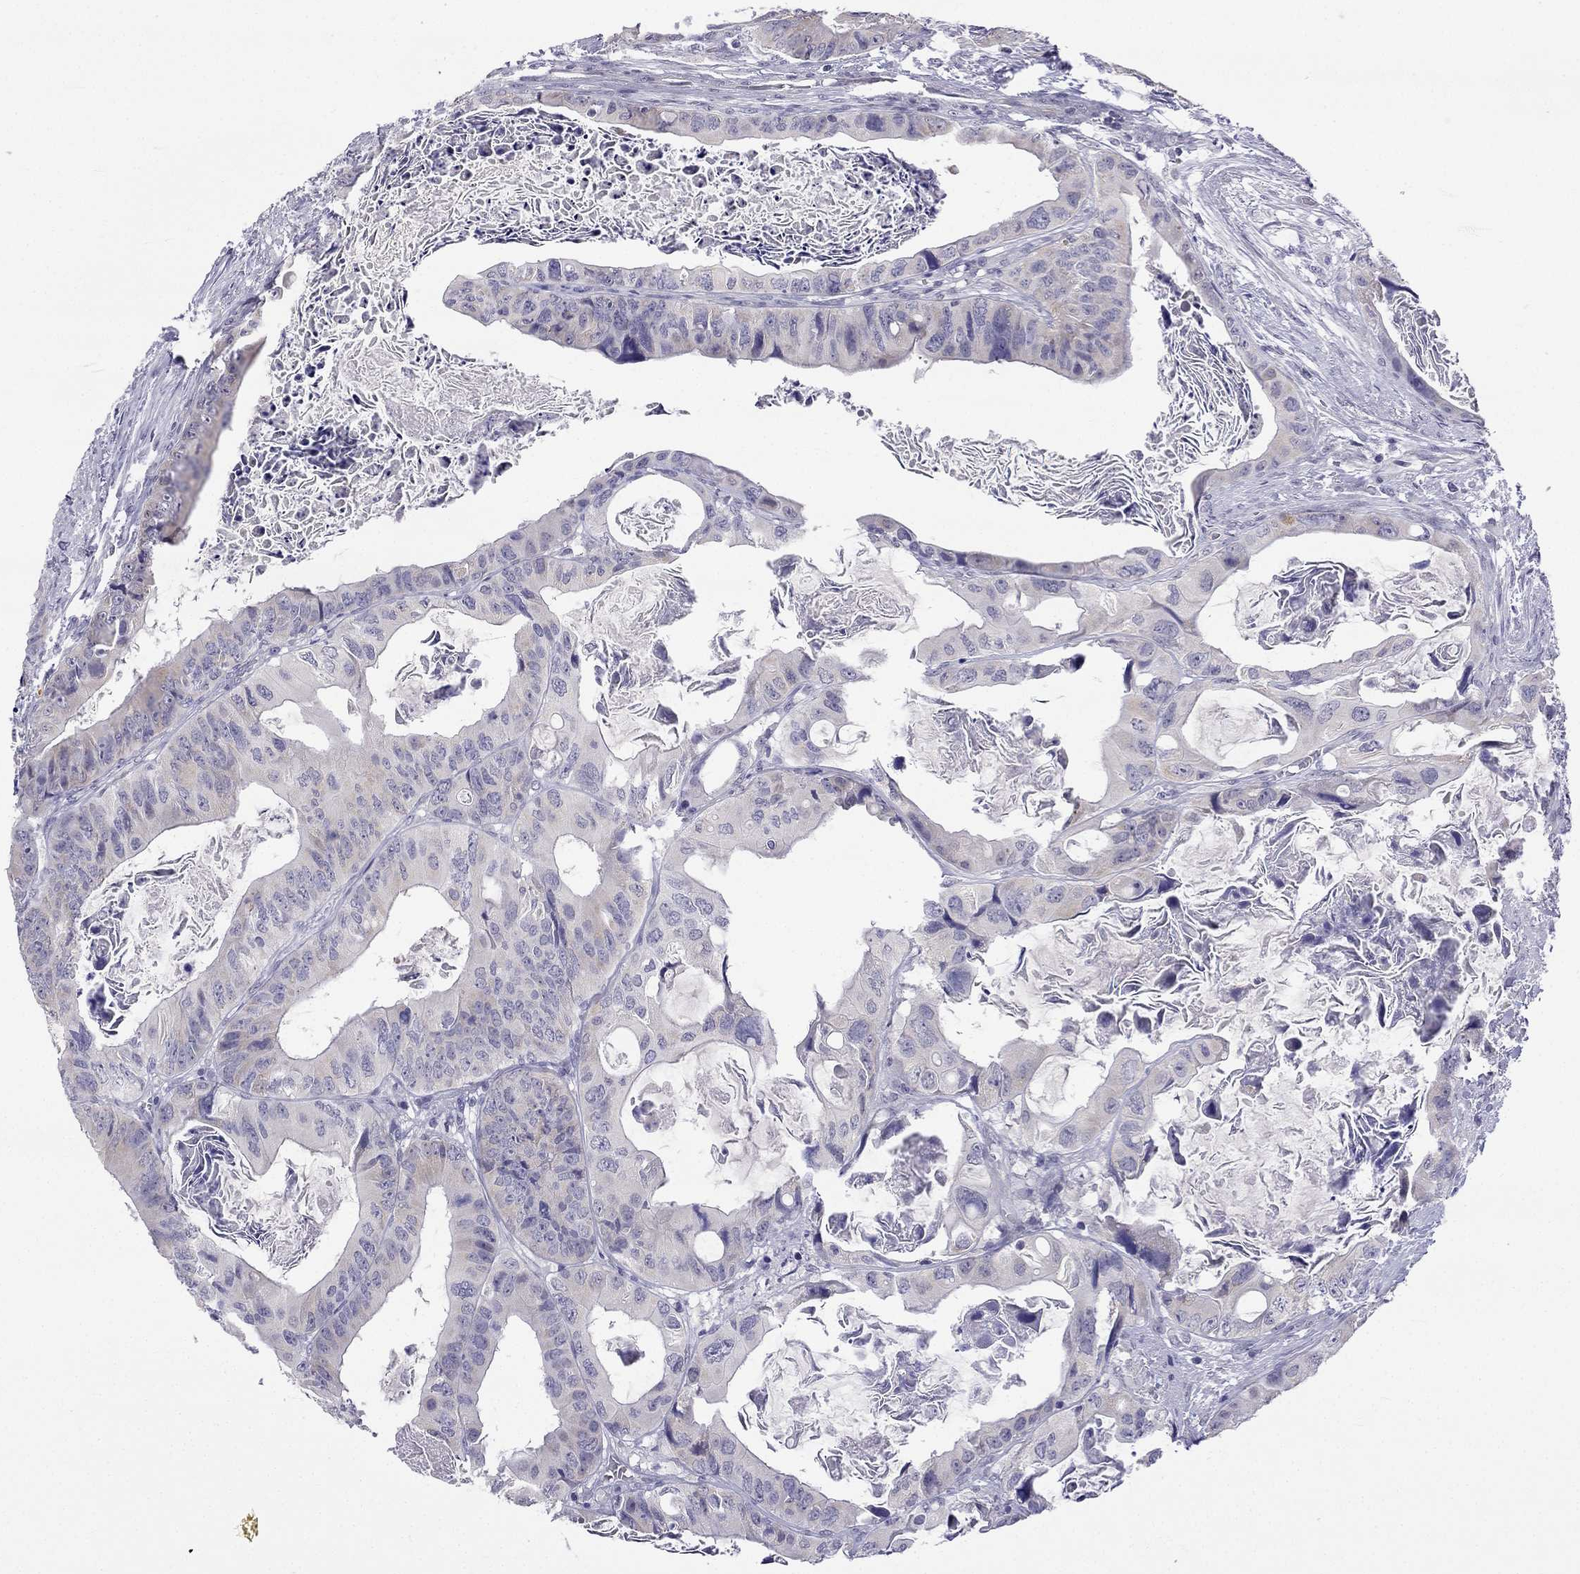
{"staining": {"intensity": "weak", "quantity": "<25%", "location": "cytoplasmic/membranous"}, "tissue": "colorectal cancer", "cell_type": "Tumor cells", "image_type": "cancer", "snomed": [{"axis": "morphology", "description": "Adenocarcinoma, NOS"}, {"axis": "topography", "description": "Rectum"}], "caption": "This micrograph is of colorectal adenocarcinoma stained with immunohistochemistry (IHC) to label a protein in brown with the nuclei are counter-stained blue. There is no positivity in tumor cells.", "gene": "C5orf49", "patient": {"sex": "male", "age": 64}}